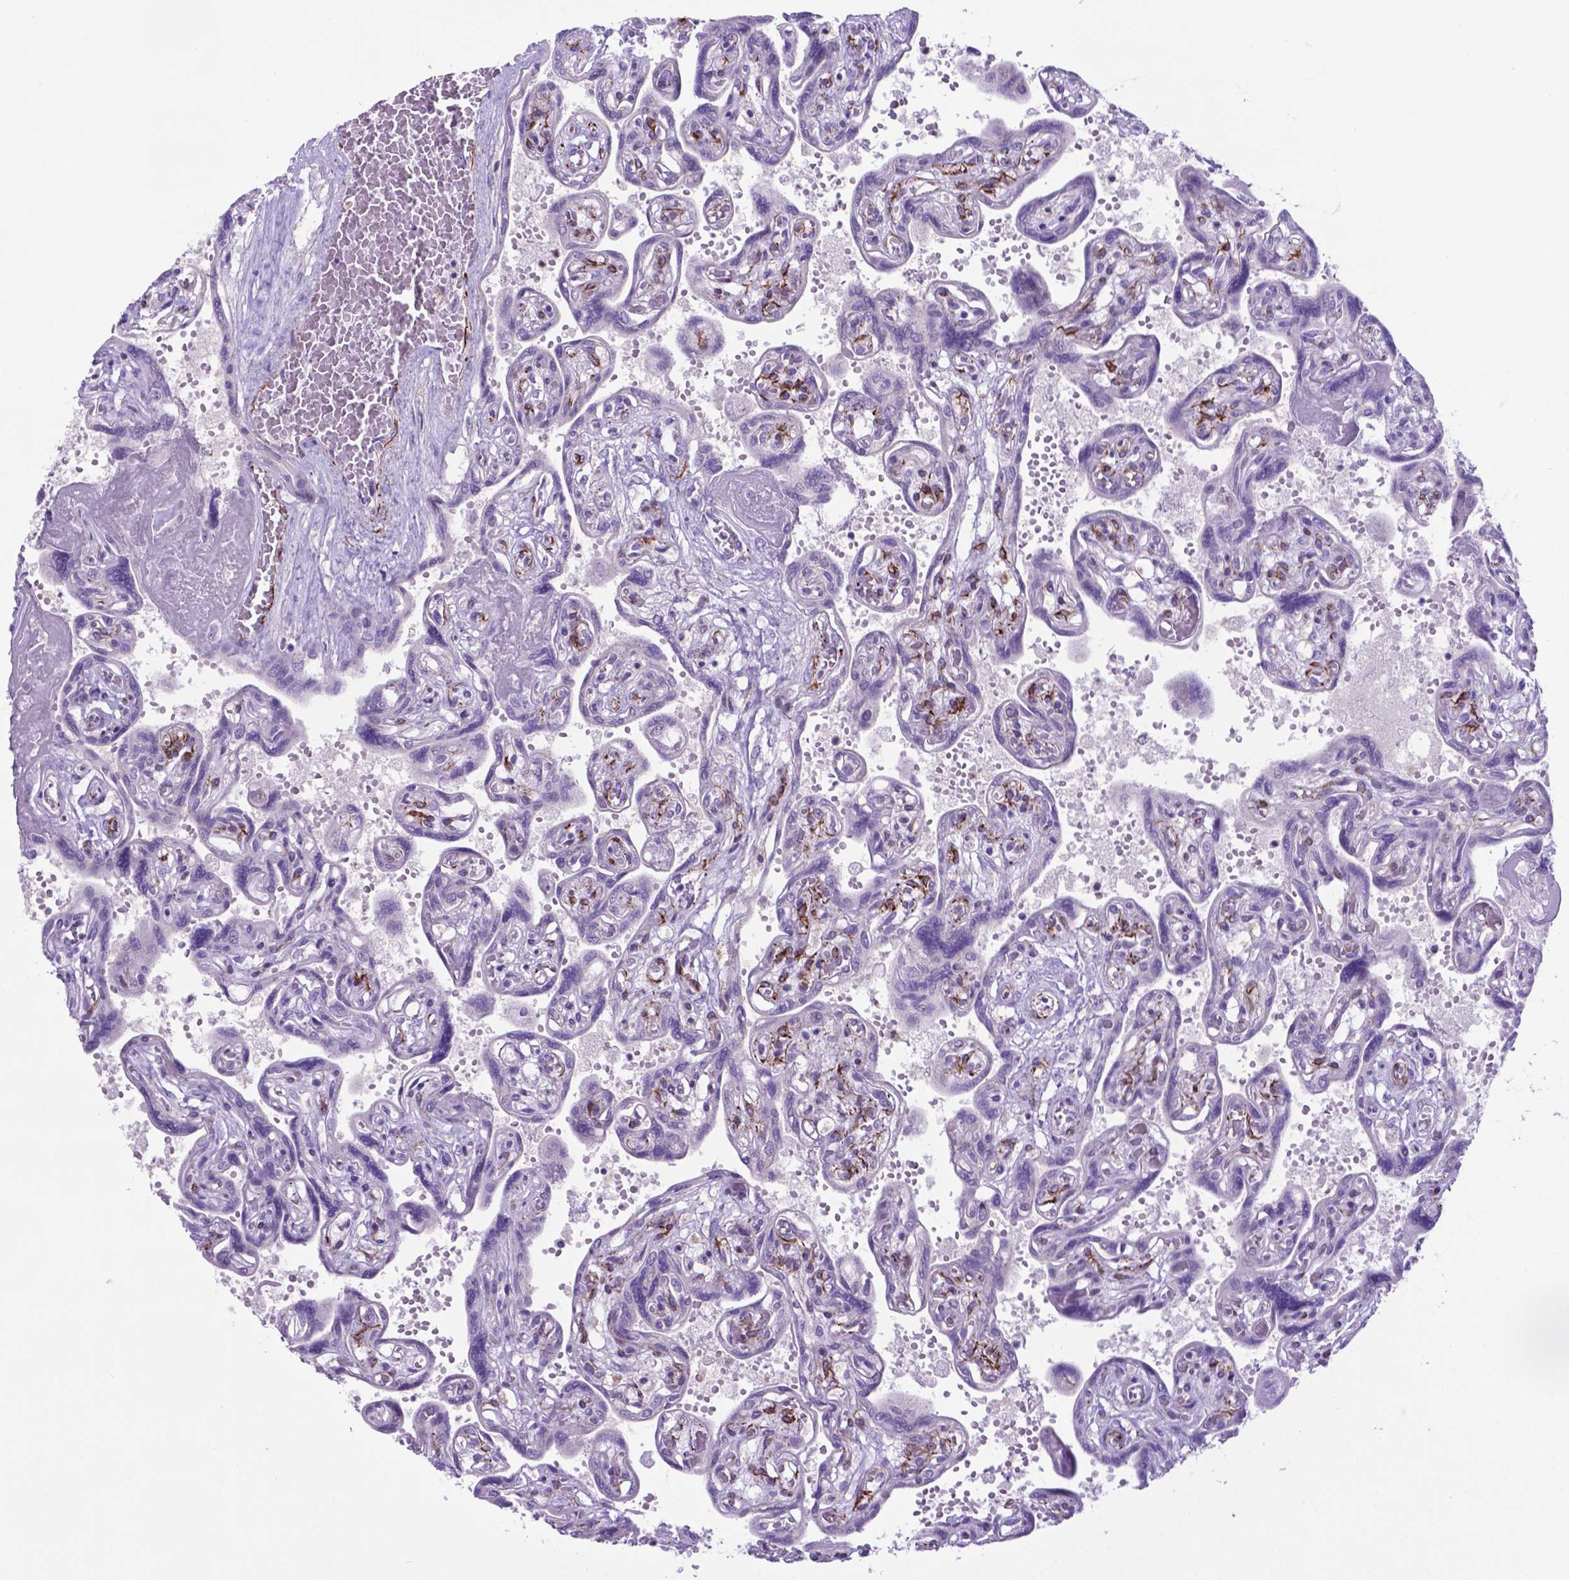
{"staining": {"intensity": "negative", "quantity": "none", "location": "none"}, "tissue": "placenta", "cell_type": "Decidual cells", "image_type": "normal", "snomed": [{"axis": "morphology", "description": "Normal tissue, NOS"}, {"axis": "topography", "description": "Placenta"}], "caption": "High magnification brightfield microscopy of normal placenta stained with DAB (brown) and counterstained with hematoxylin (blue): decidual cells show no significant staining.", "gene": "LZTR1", "patient": {"sex": "female", "age": 32}}